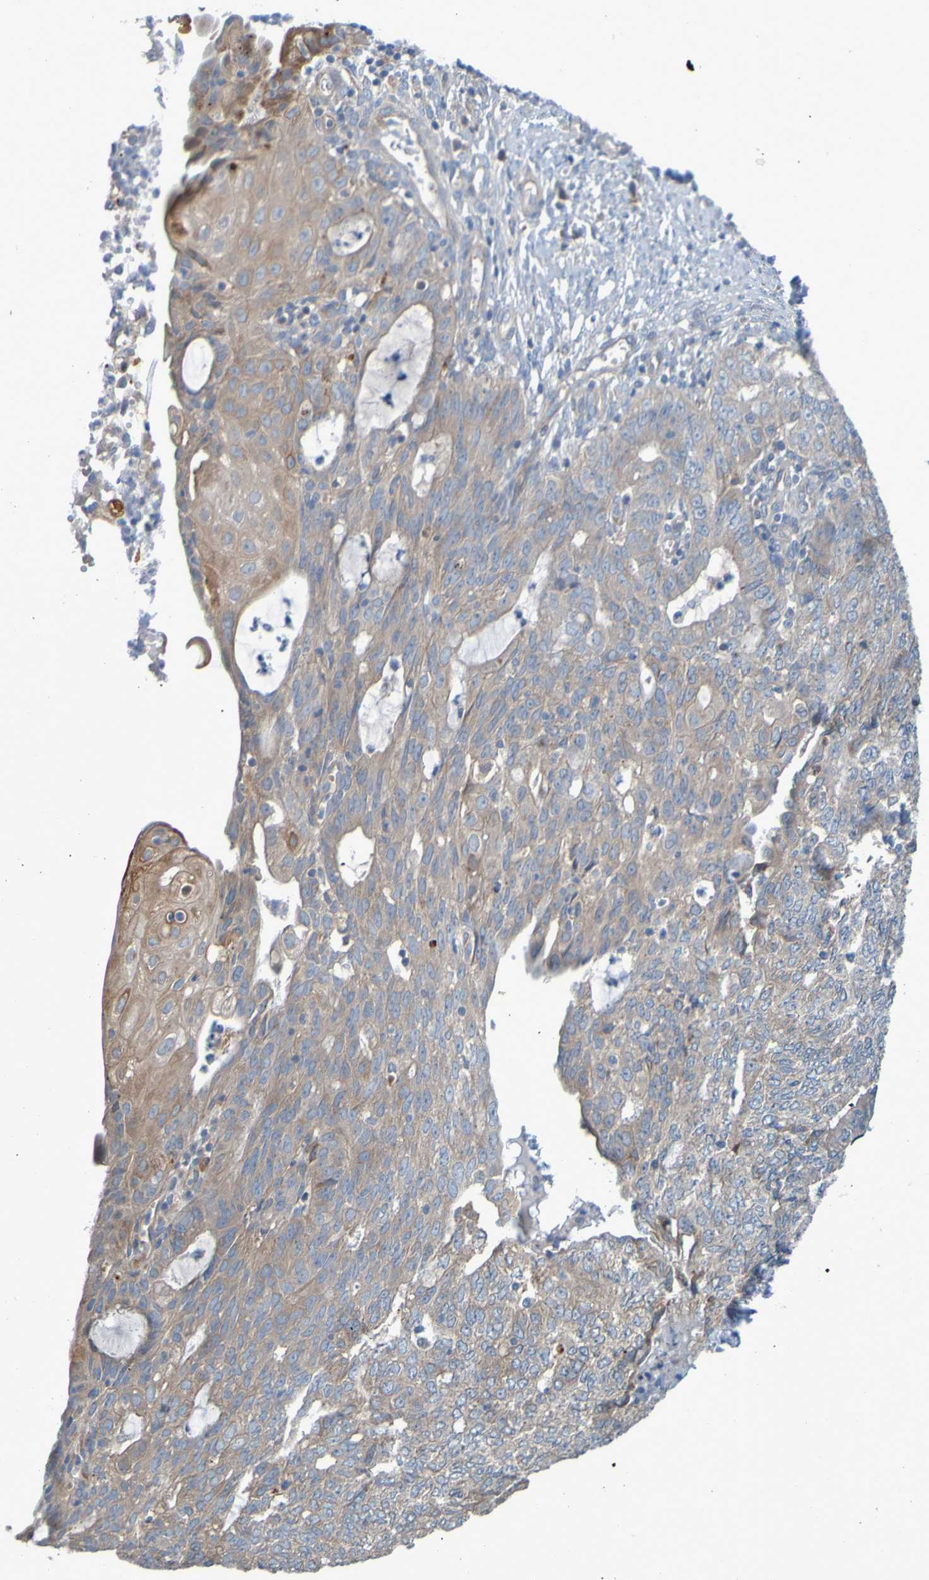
{"staining": {"intensity": "weak", "quantity": ">75%", "location": "cytoplasmic/membranous"}, "tissue": "endometrial cancer", "cell_type": "Tumor cells", "image_type": "cancer", "snomed": [{"axis": "morphology", "description": "Adenocarcinoma, NOS"}, {"axis": "topography", "description": "Endometrium"}], "caption": "Human endometrial adenocarcinoma stained for a protein (brown) demonstrates weak cytoplasmic/membranous positive positivity in approximately >75% of tumor cells.", "gene": "NPRL3", "patient": {"sex": "female", "age": 32}}